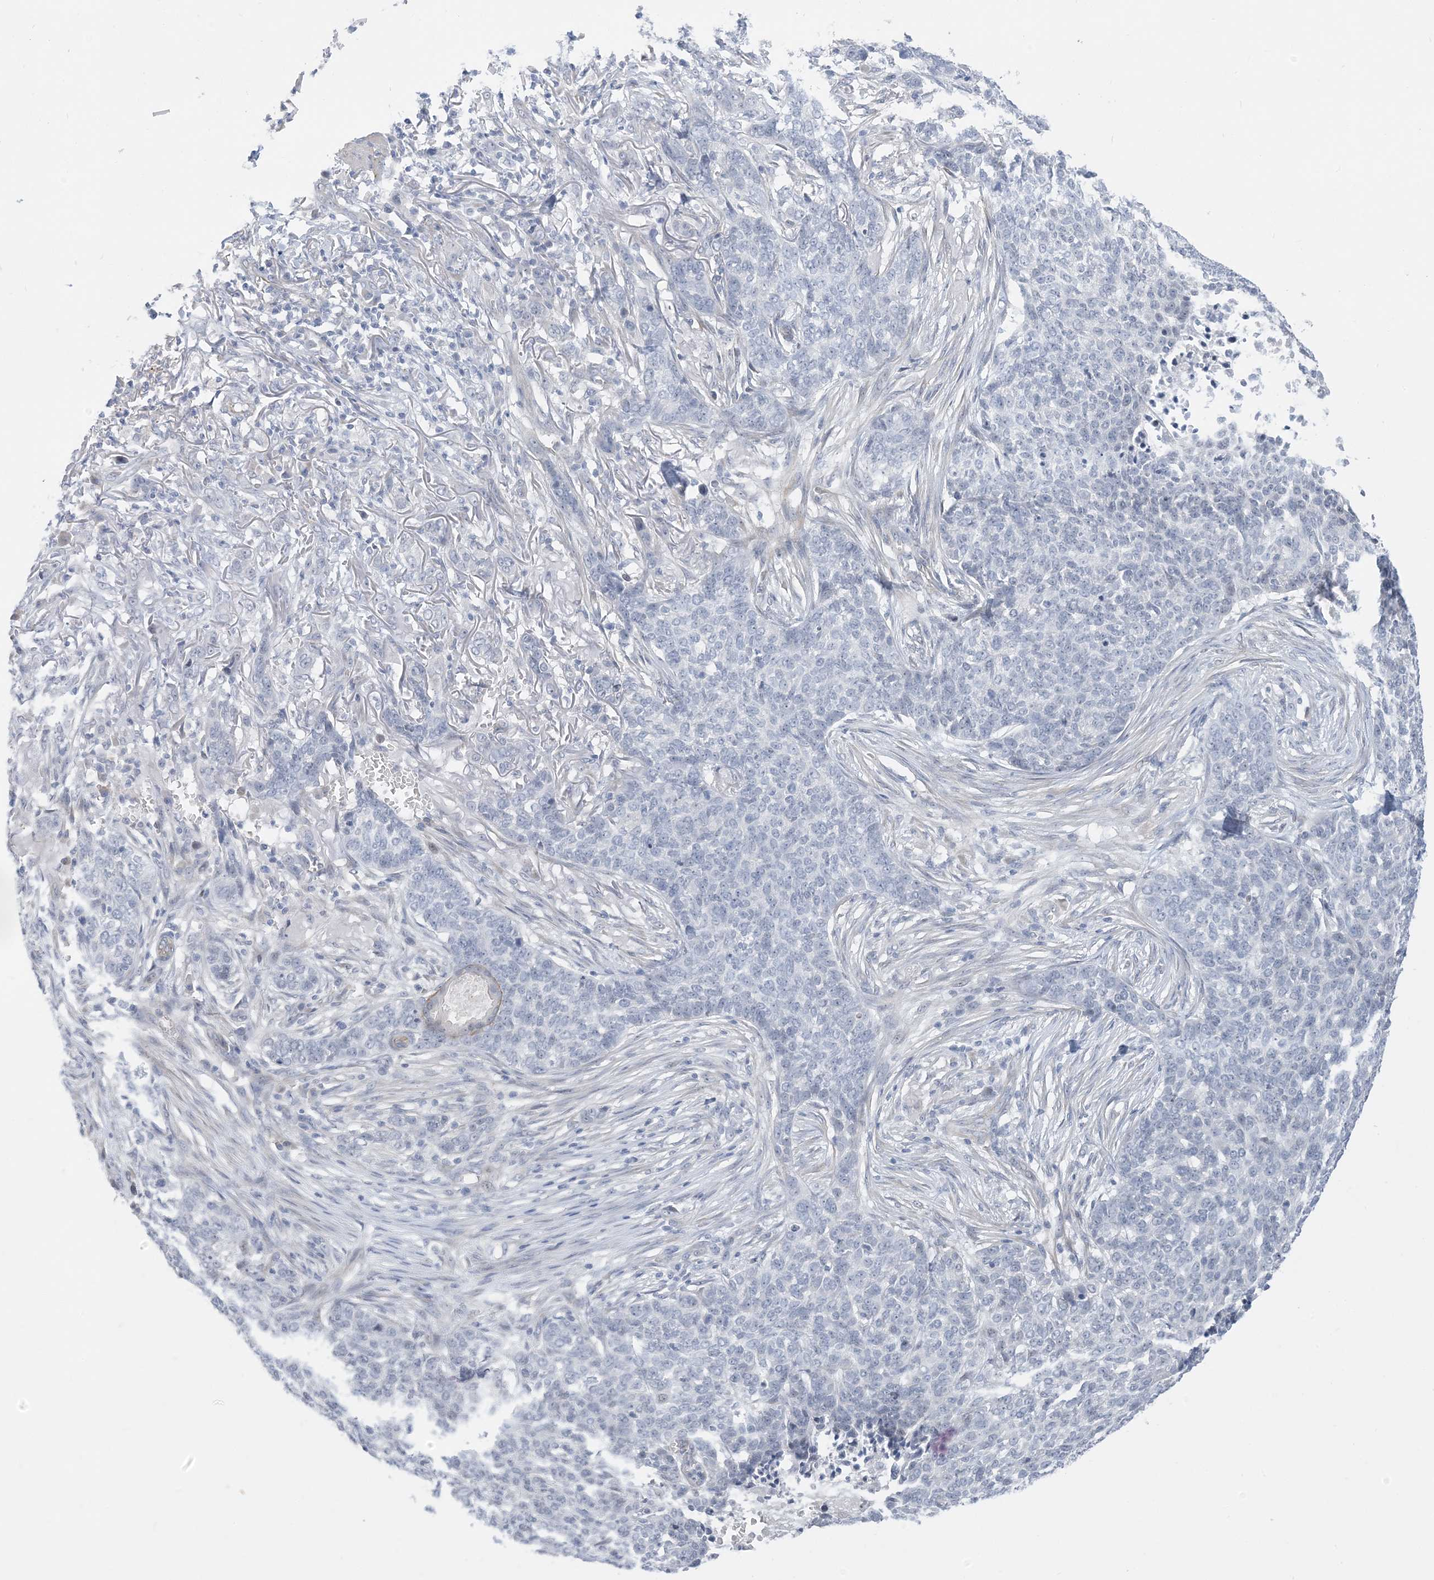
{"staining": {"intensity": "negative", "quantity": "none", "location": "none"}, "tissue": "skin cancer", "cell_type": "Tumor cells", "image_type": "cancer", "snomed": [{"axis": "morphology", "description": "Basal cell carcinoma"}, {"axis": "topography", "description": "Skin"}], "caption": "The immunohistochemistry (IHC) image has no significant expression in tumor cells of skin basal cell carcinoma tissue.", "gene": "IL36B", "patient": {"sex": "male", "age": 85}}